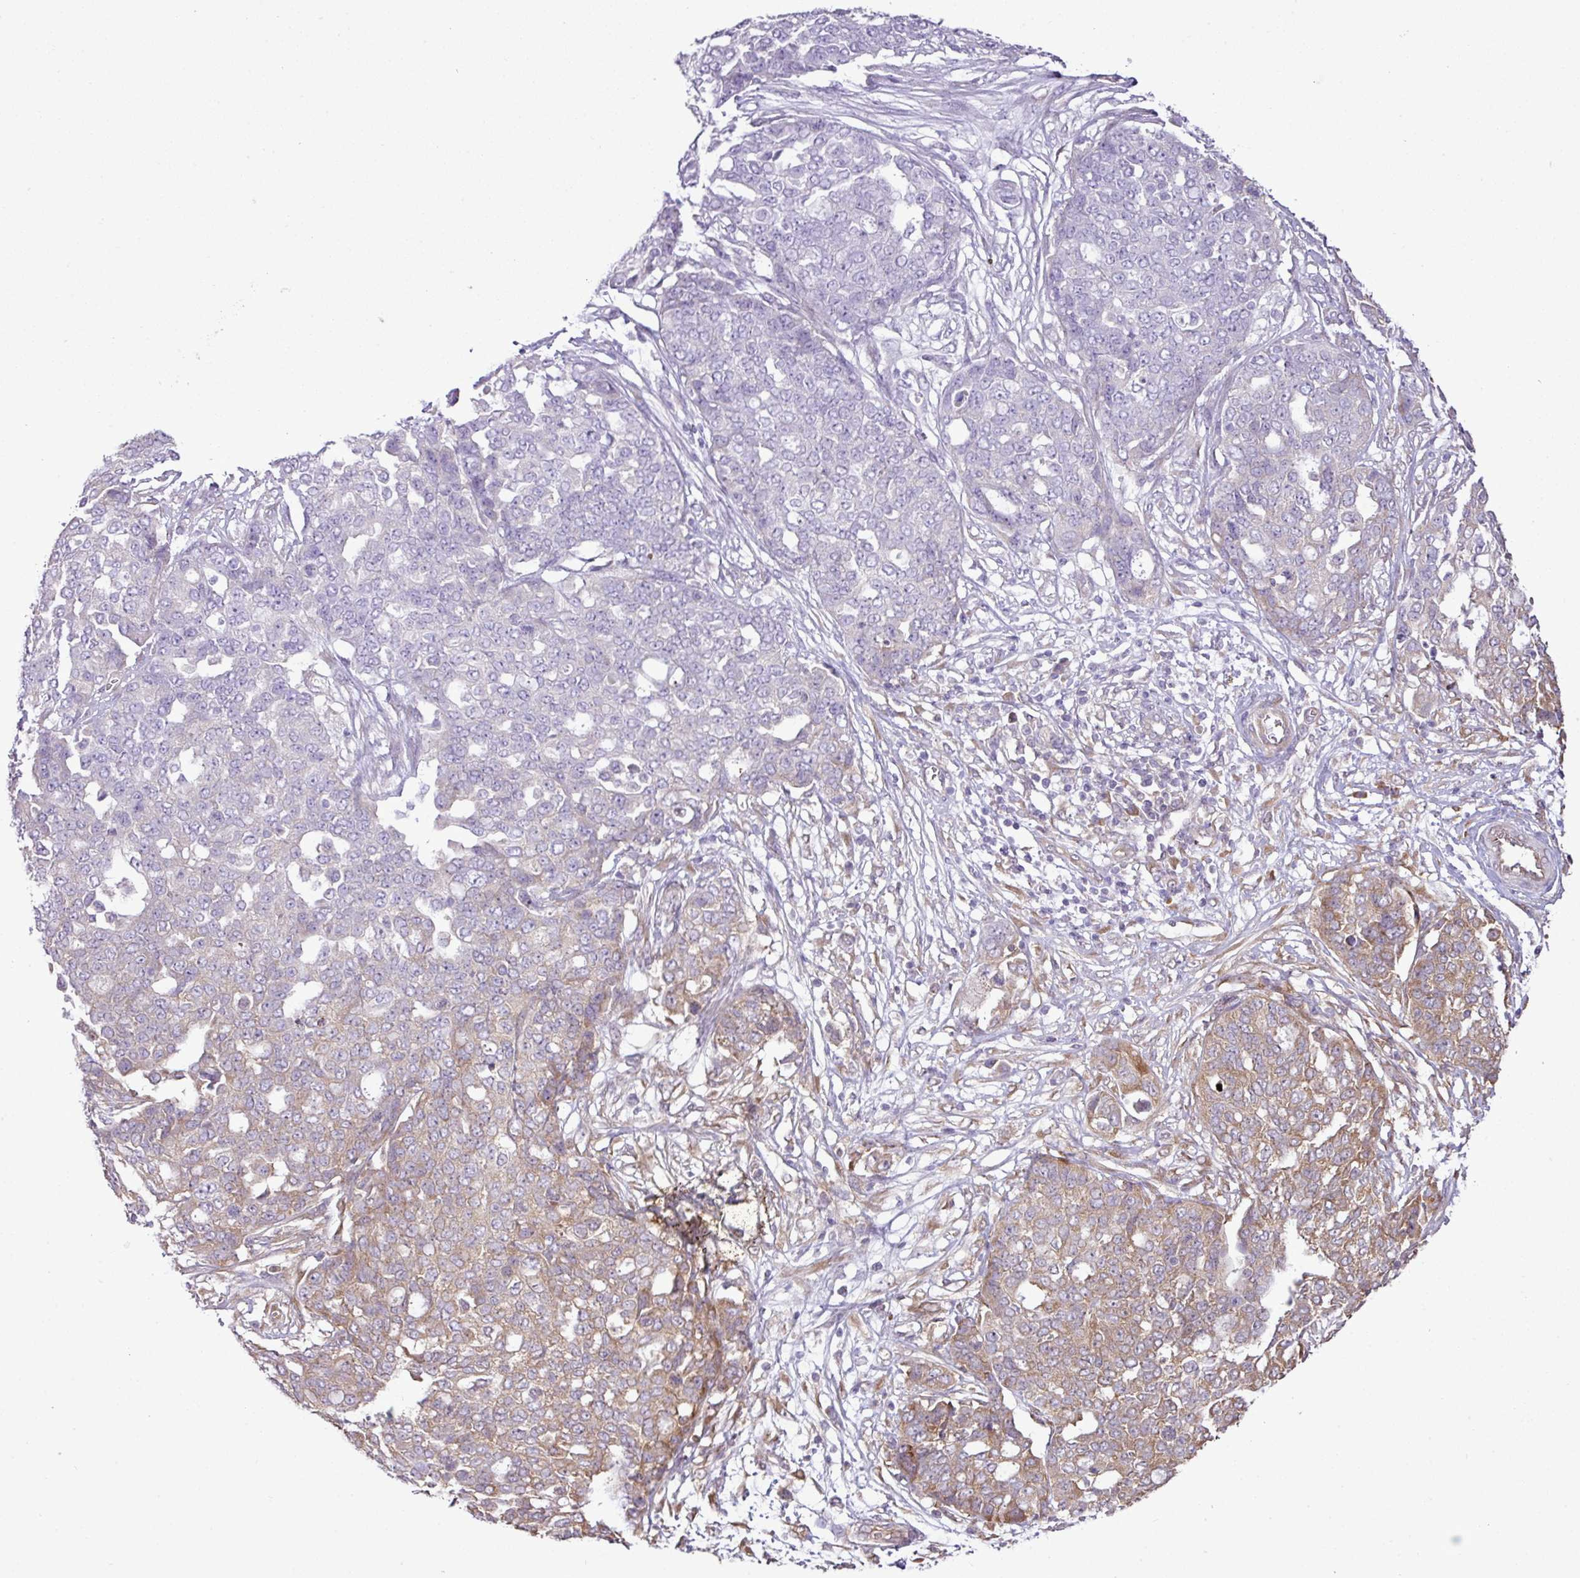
{"staining": {"intensity": "moderate", "quantity": "25%-75%", "location": "cytoplasmic/membranous"}, "tissue": "ovarian cancer", "cell_type": "Tumor cells", "image_type": "cancer", "snomed": [{"axis": "morphology", "description": "Cystadenocarcinoma, serous, NOS"}, {"axis": "topography", "description": "Soft tissue"}, {"axis": "topography", "description": "Ovary"}], "caption": "Serous cystadenocarcinoma (ovarian) tissue demonstrates moderate cytoplasmic/membranous expression in approximately 25%-75% of tumor cells, visualized by immunohistochemistry. The staining was performed using DAB (3,3'-diaminobenzidine), with brown indicating positive protein expression. Nuclei are stained blue with hematoxylin.", "gene": "DNAAF4", "patient": {"sex": "female", "age": 57}}